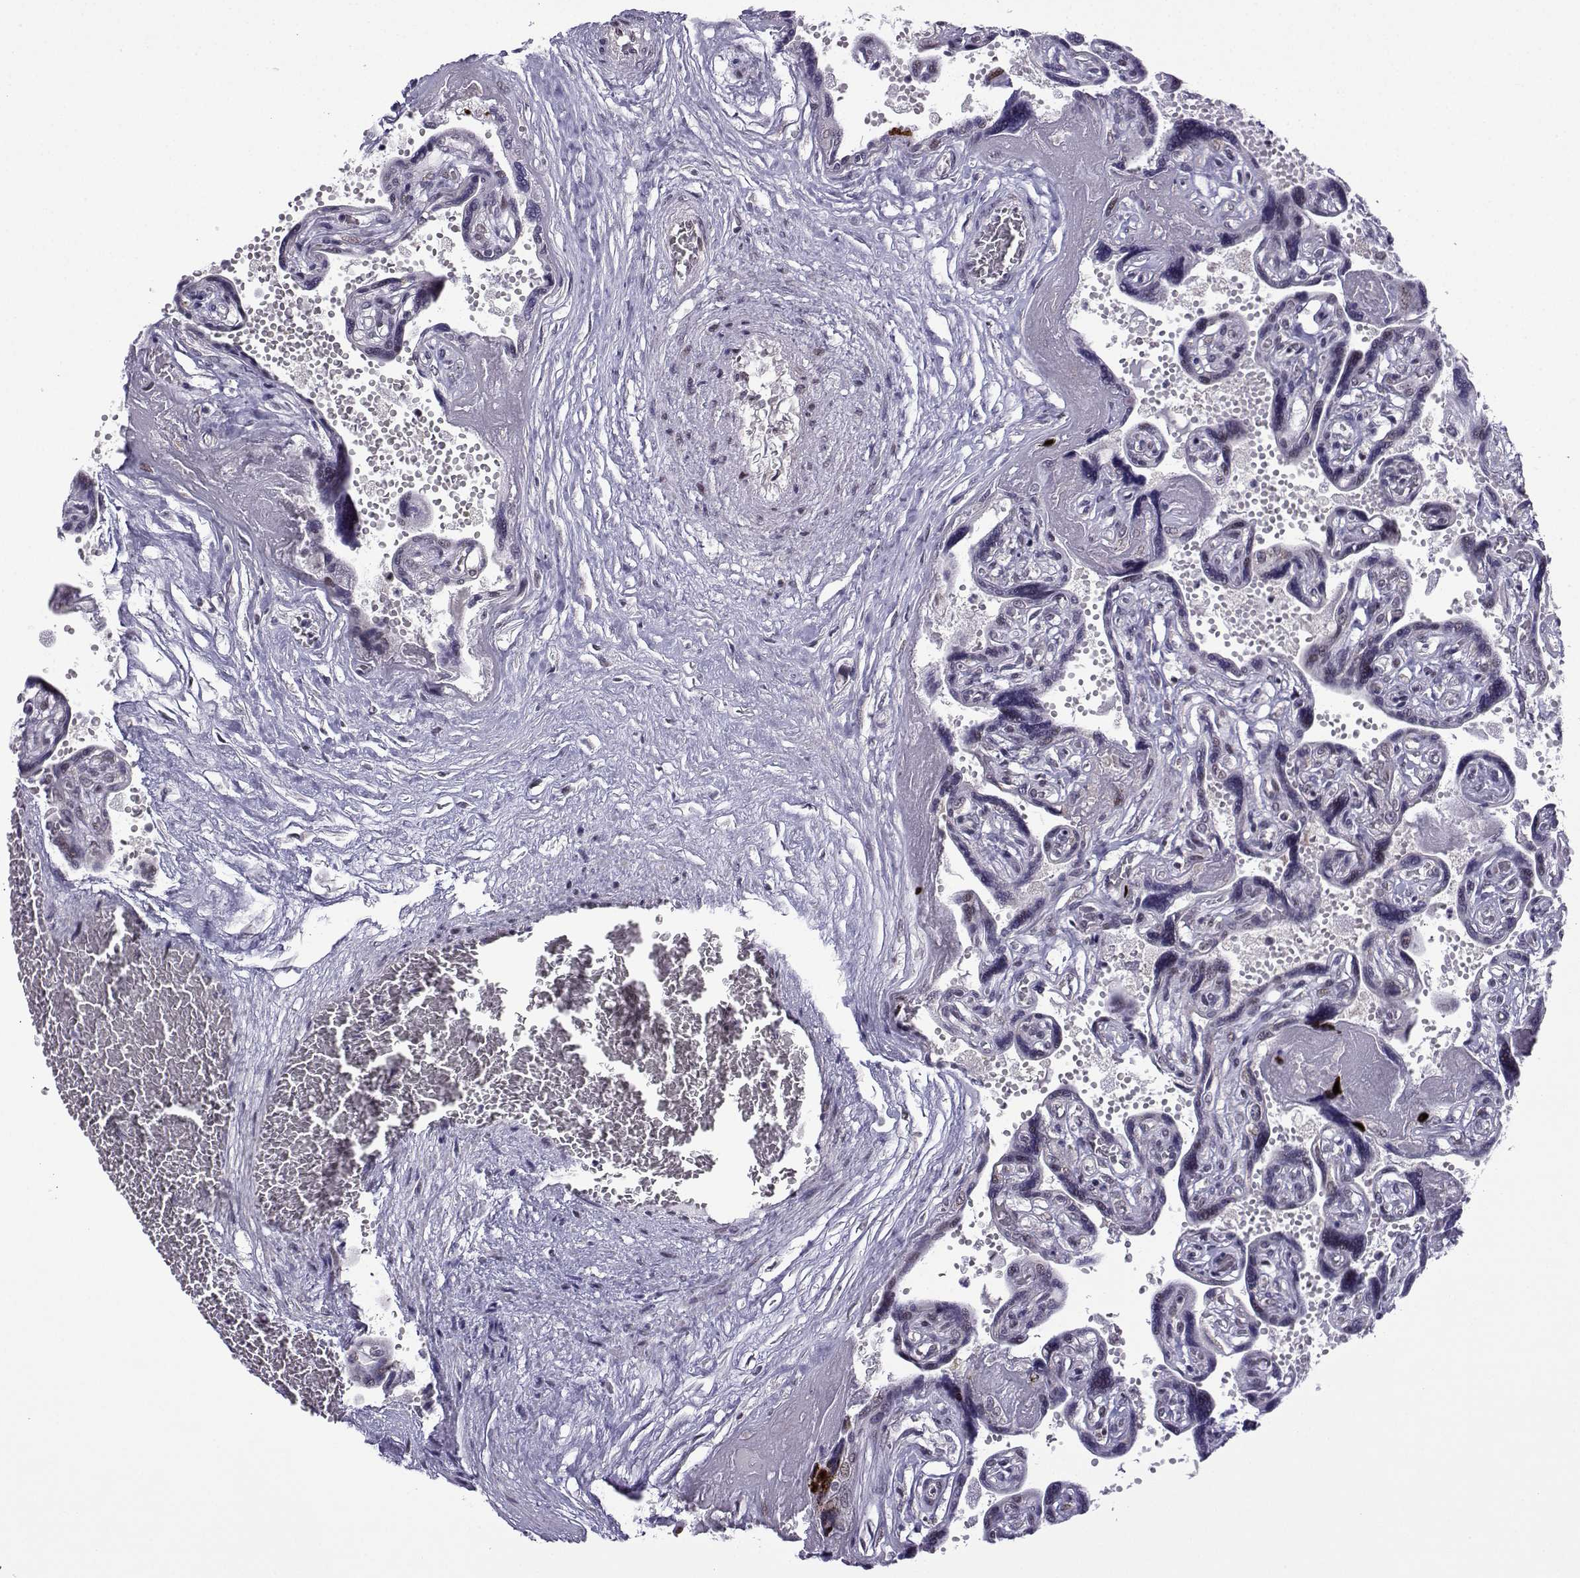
{"staining": {"intensity": "negative", "quantity": "none", "location": "none"}, "tissue": "placenta", "cell_type": "Decidual cells", "image_type": "normal", "snomed": [{"axis": "morphology", "description": "Normal tissue, NOS"}, {"axis": "topography", "description": "Placenta"}], "caption": "This is an immunohistochemistry (IHC) image of benign placenta. There is no positivity in decidual cells.", "gene": "FGF3", "patient": {"sex": "female", "age": 32}}